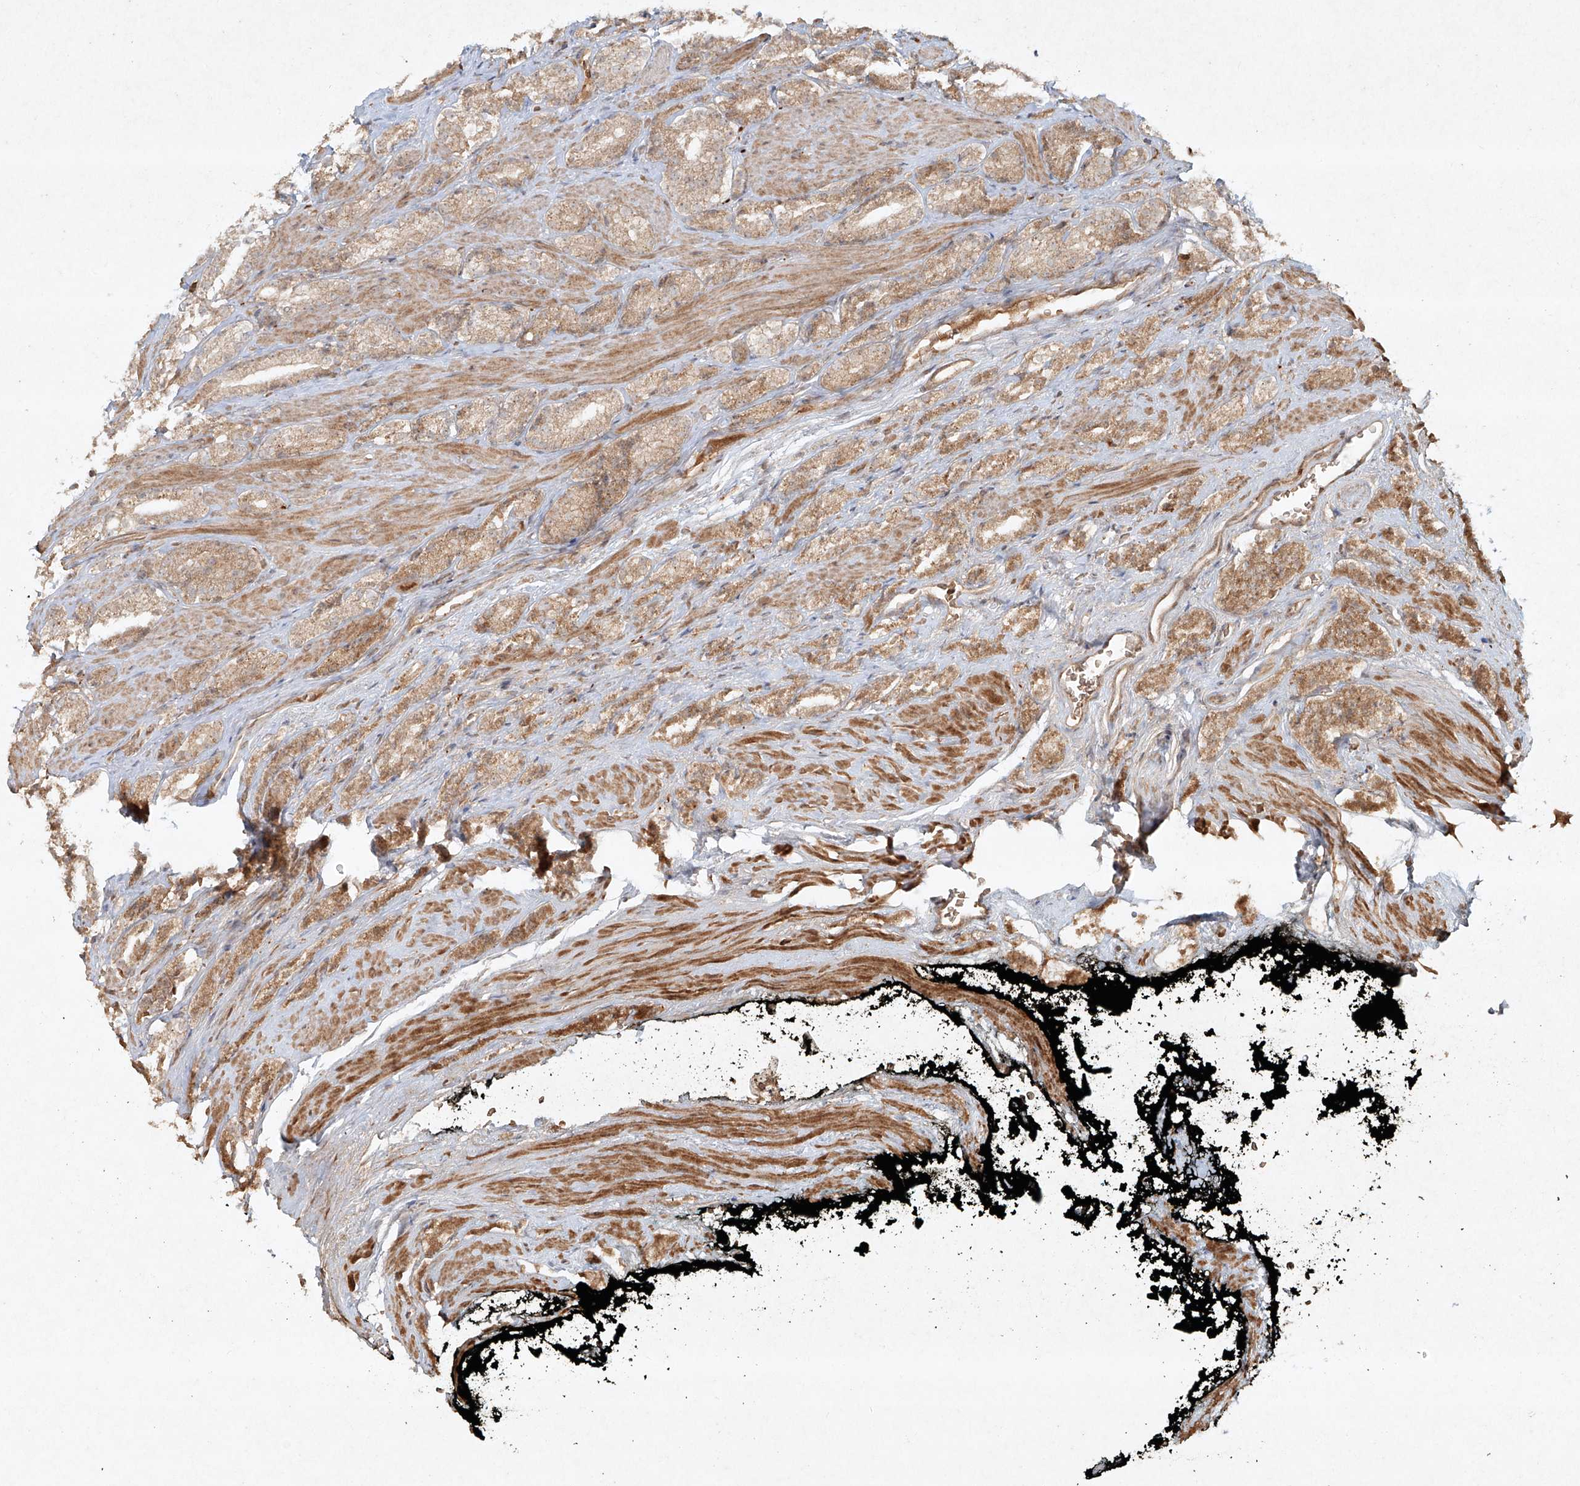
{"staining": {"intensity": "weak", "quantity": ">75%", "location": "cytoplasmic/membranous,nuclear"}, "tissue": "prostate cancer", "cell_type": "Tumor cells", "image_type": "cancer", "snomed": [{"axis": "morphology", "description": "Adenocarcinoma, High grade"}, {"axis": "topography", "description": "Prostate"}], "caption": "Immunohistochemical staining of human prostate cancer (high-grade adenocarcinoma) reveals low levels of weak cytoplasmic/membranous and nuclear staining in about >75% of tumor cells.", "gene": "CYYR1", "patient": {"sex": "male", "age": 71}}